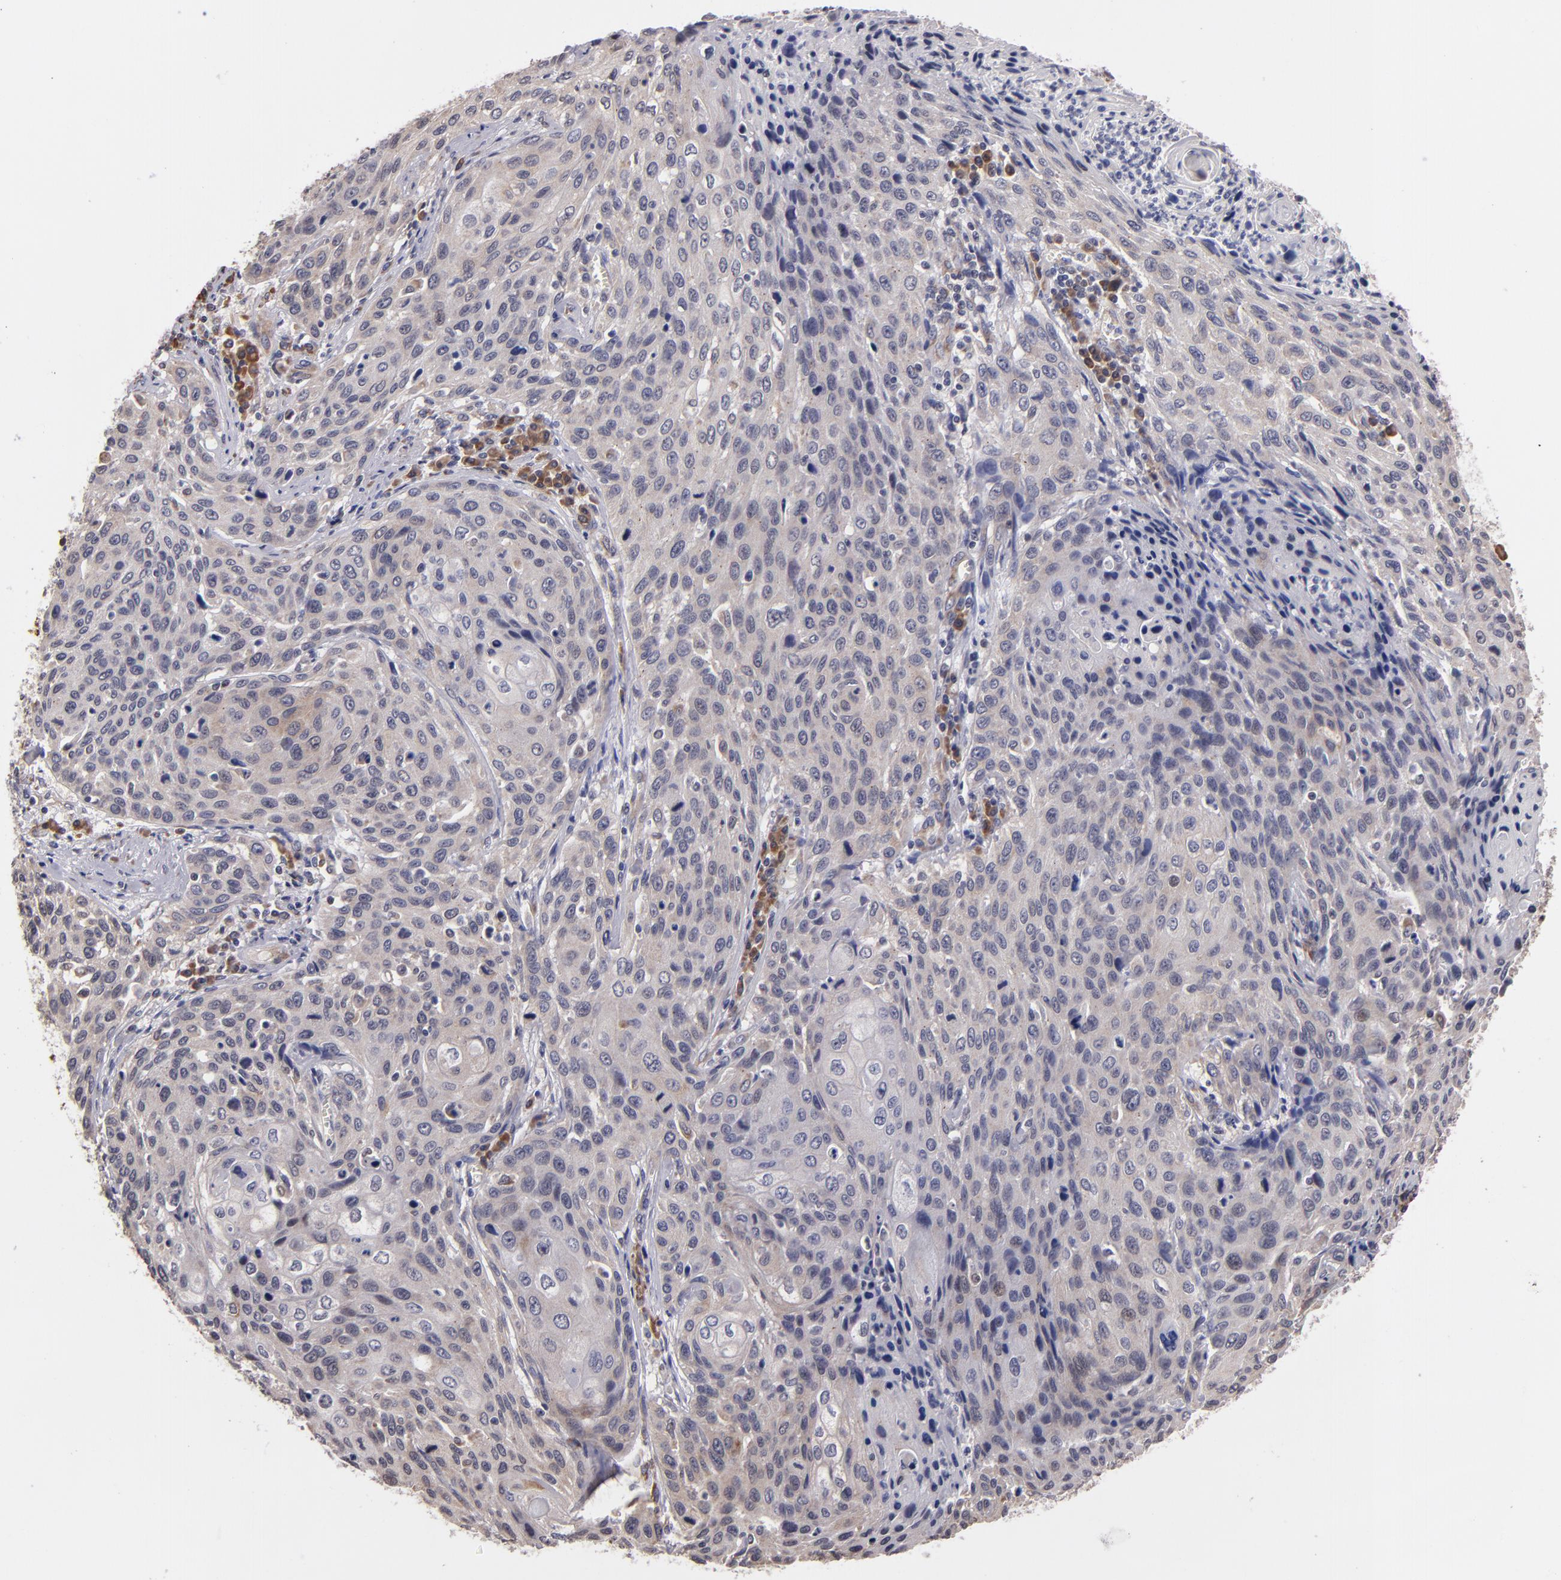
{"staining": {"intensity": "weak", "quantity": ">75%", "location": "cytoplasmic/membranous"}, "tissue": "cervical cancer", "cell_type": "Tumor cells", "image_type": "cancer", "snomed": [{"axis": "morphology", "description": "Squamous cell carcinoma, NOS"}, {"axis": "topography", "description": "Cervix"}], "caption": "Immunohistochemistry (IHC) of squamous cell carcinoma (cervical) displays low levels of weak cytoplasmic/membranous expression in about >75% of tumor cells. (DAB = brown stain, brightfield microscopy at high magnification).", "gene": "CASP1", "patient": {"sex": "female", "age": 32}}